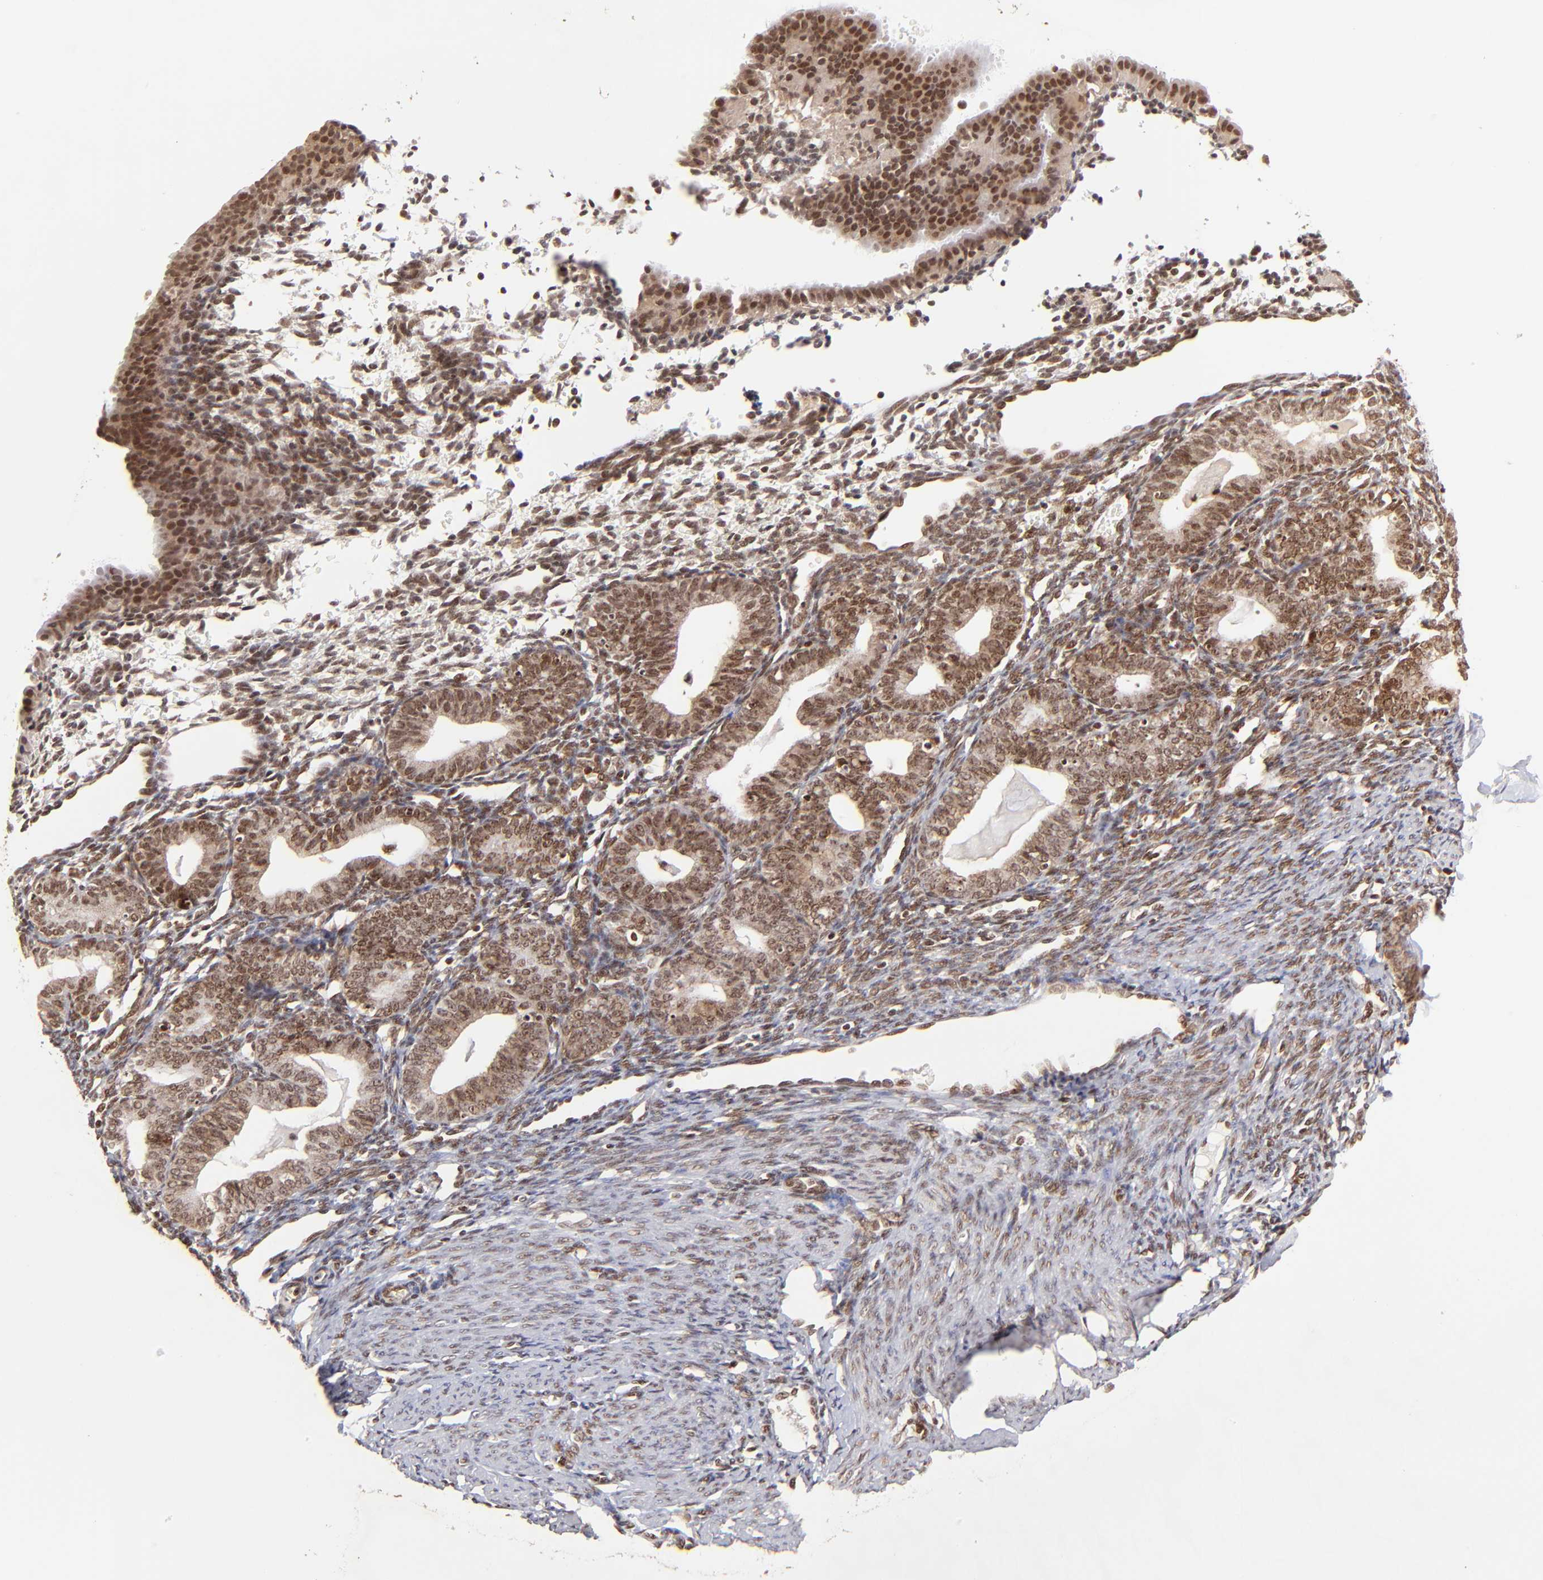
{"staining": {"intensity": "moderate", "quantity": "25%-75%", "location": "nuclear"}, "tissue": "endometrium", "cell_type": "Cells in endometrial stroma", "image_type": "normal", "snomed": [{"axis": "morphology", "description": "Normal tissue, NOS"}, {"axis": "topography", "description": "Endometrium"}], "caption": "Immunohistochemical staining of unremarkable human endometrium reveals moderate nuclear protein expression in about 25%-75% of cells in endometrial stroma. The protein is stained brown, and the nuclei are stained in blue (DAB (3,3'-diaminobenzidine) IHC with brightfield microscopy, high magnification).", "gene": "MED15", "patient": {"sex": "female", "age": 61}}